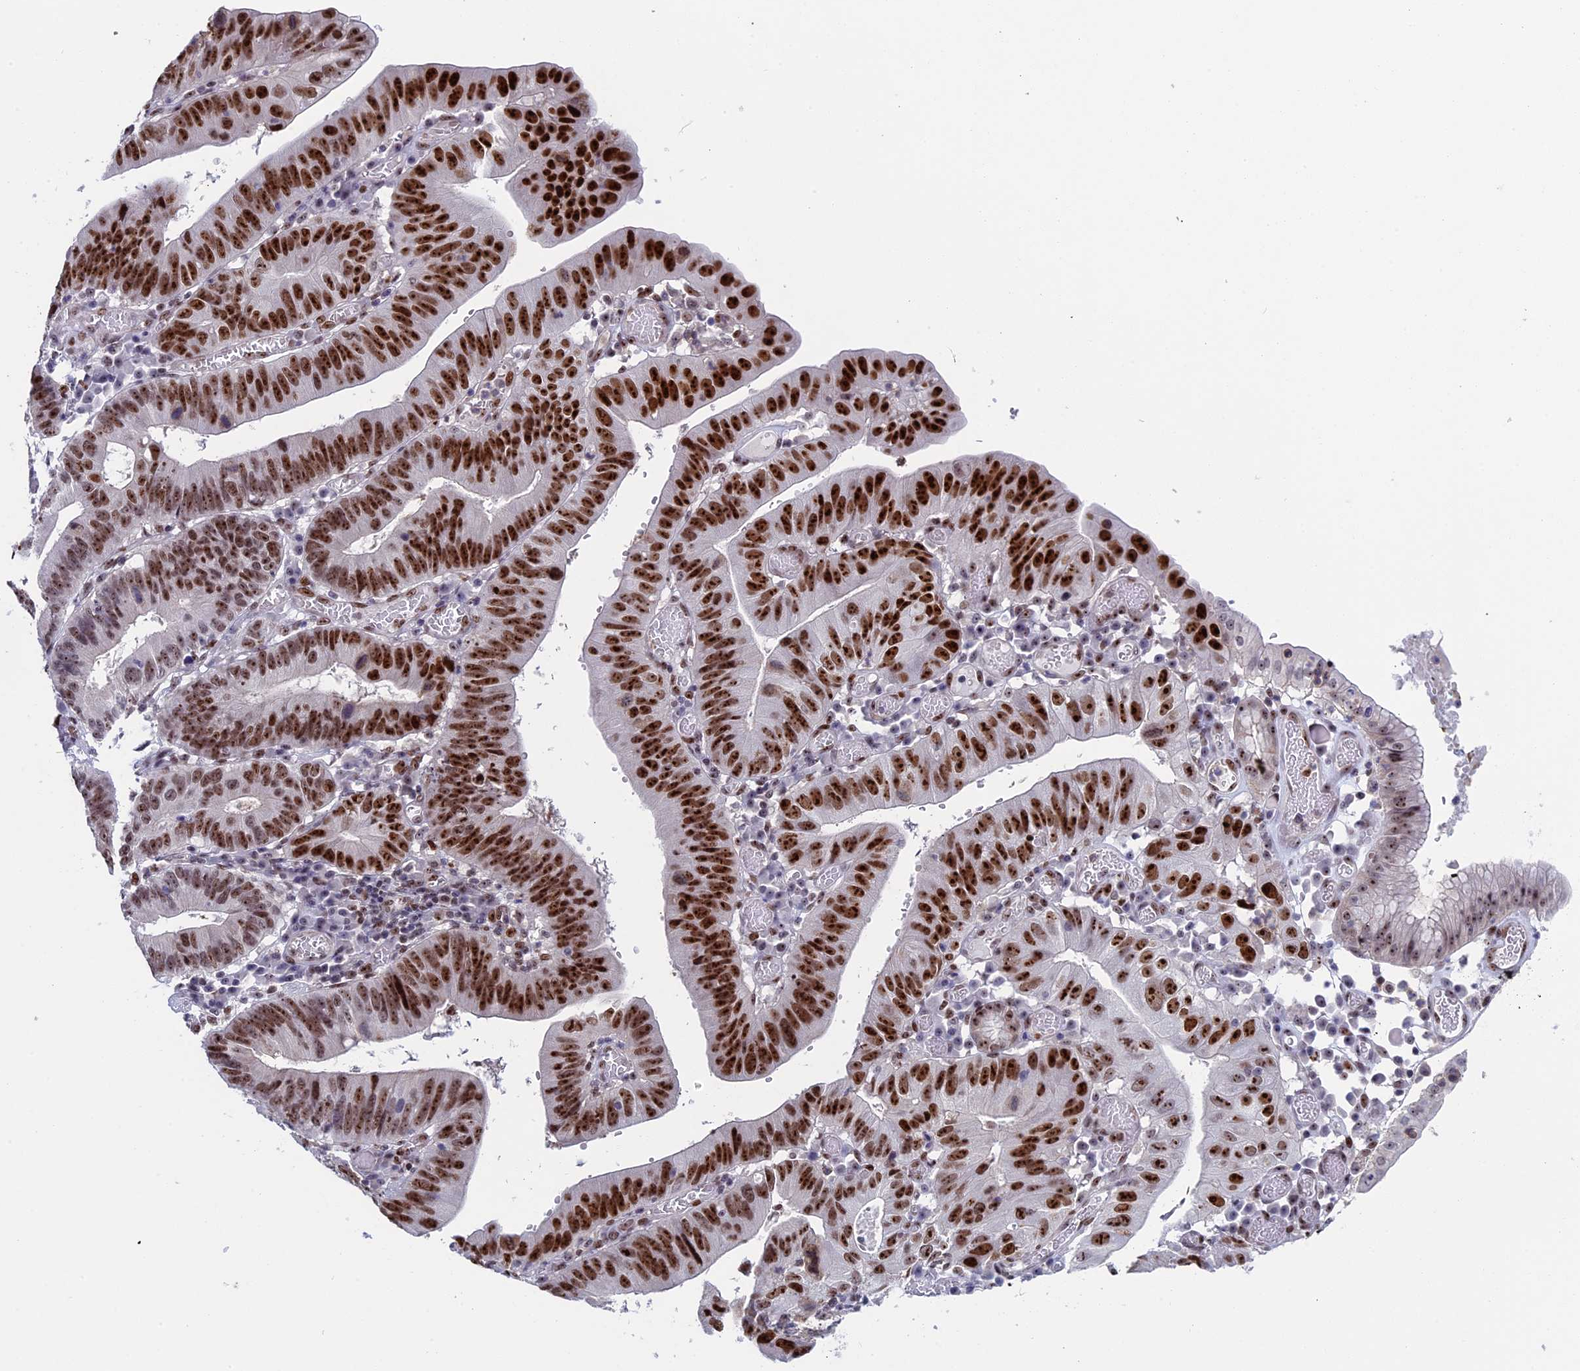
{"staining": {"intensity": "strong", "quantity": ">75%", "location": "nuclear"}, "tissue": "stomach cancer", "cell_type": "Tumor cells", "image_type": "cancer", "snomed": [{"axis": "morphology", "description": "Adenocarcinoma, NOS"}, {"axis": "topography", "description": "Stomach"}], "caption": "A high-resolution photomicrograph shows immunohistochemistry (IHC) staining of adenocarcinoma (stomach), which shows strong nuclear staining in approximately >75% of tumor cells.", "gene": "CCDC86", "patient": {"sex": "male", "age": 59}}